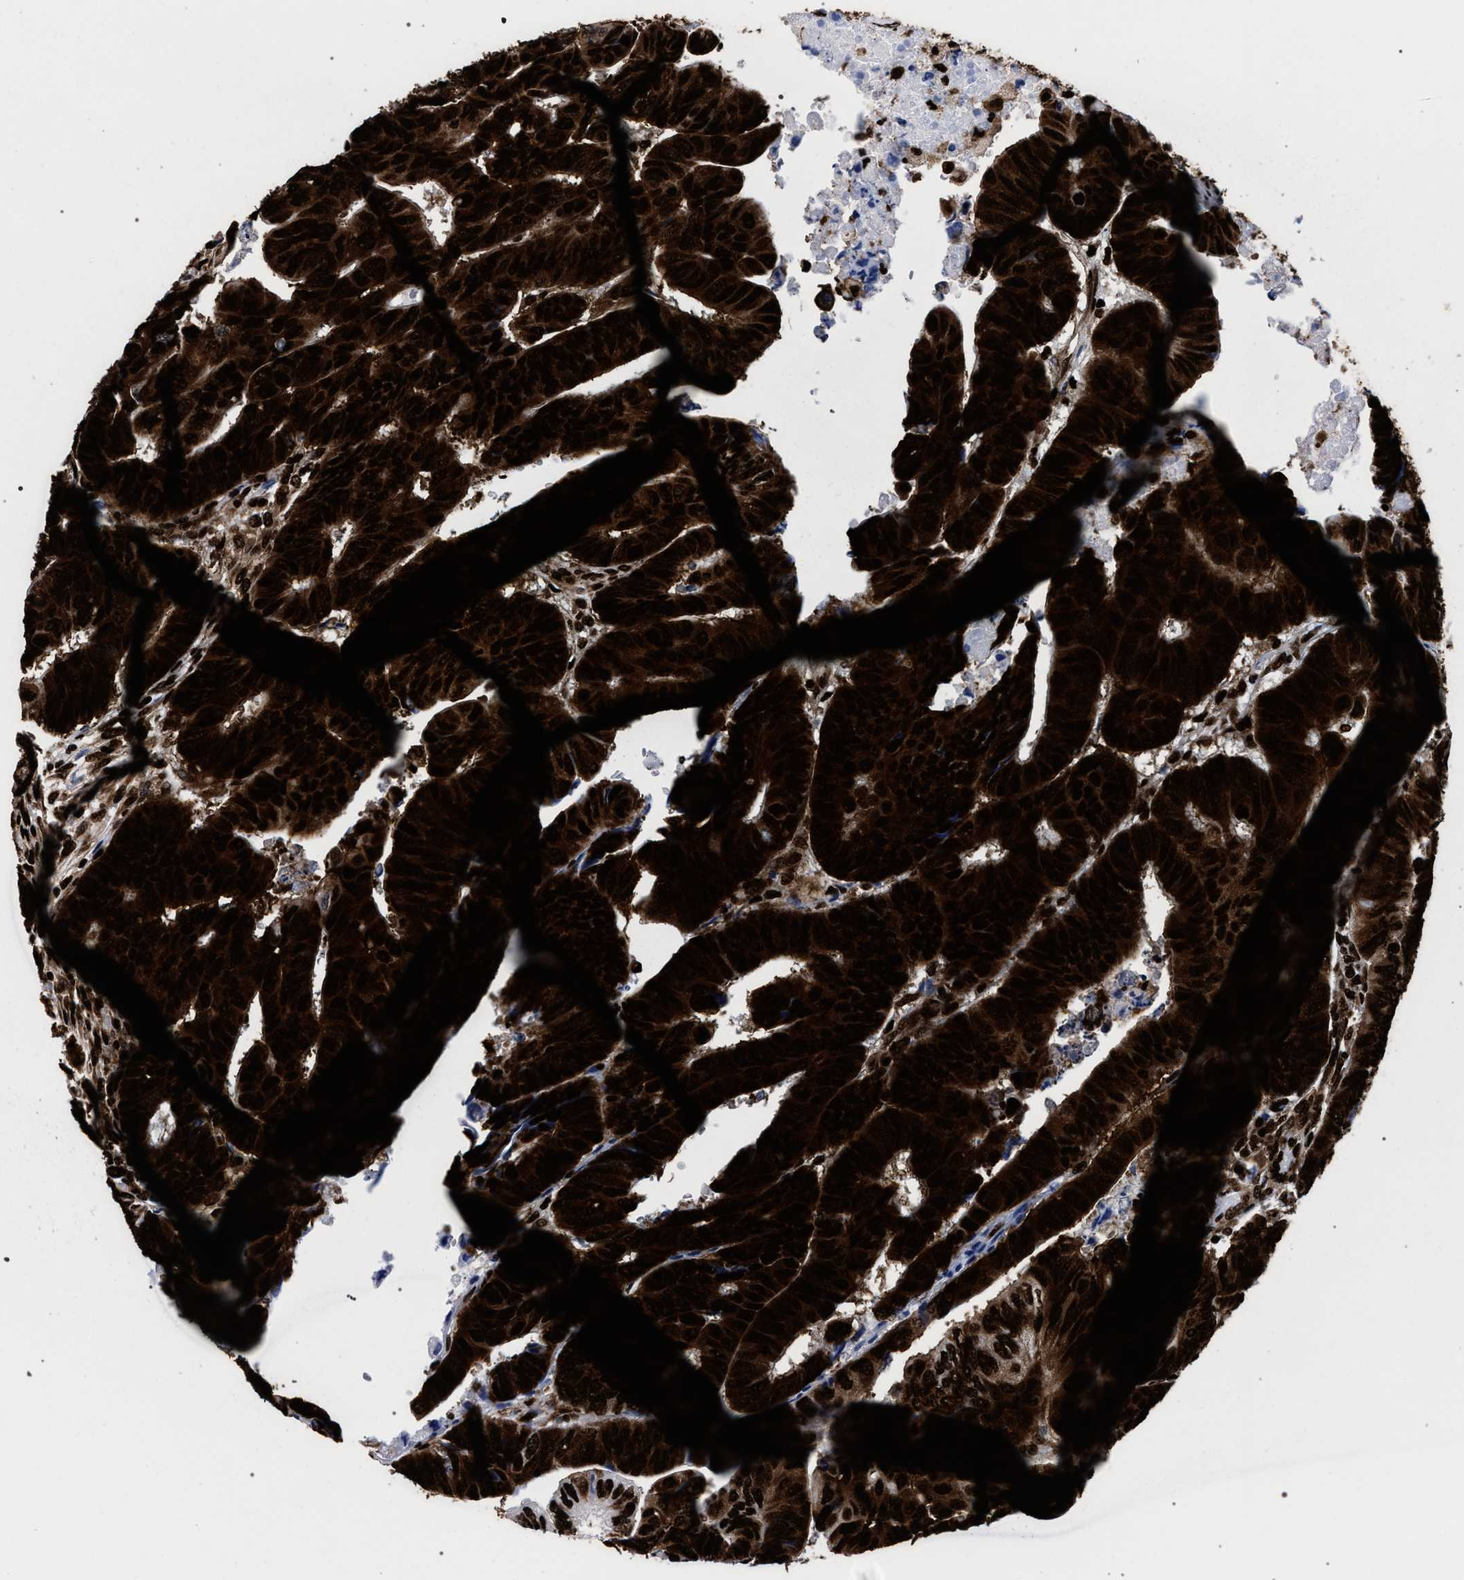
{"staining": {"intensity": "strong", "quantity": ">75%", "location": "cytoplasmic/membranous,nuclear"}, "tissue": "colorectal cancer", "cell_type": "Tumor cells", "image_type": "cancer", "snomed": [{"axis": "morphology", "description": "Normal tissue, NOS"}, {"axis": "morphology", "description": "Adenocarcinoma, NOS"}, {"axis": "topography", "description": "Rectum"}, {"axis": "topography", "description": "Peripheral nerve tissue"}], "caption": "Protein staining shows strong cytoplasmic/membranous and nuclear expression in about >75% of tumor cells in colorectal cancer (adenocarcinoma). (DAB = brown stain, brightfield microscopy at high magnification).", "gene": "HNRNPA1", "patient": {"sex": "male", "age": 92}}